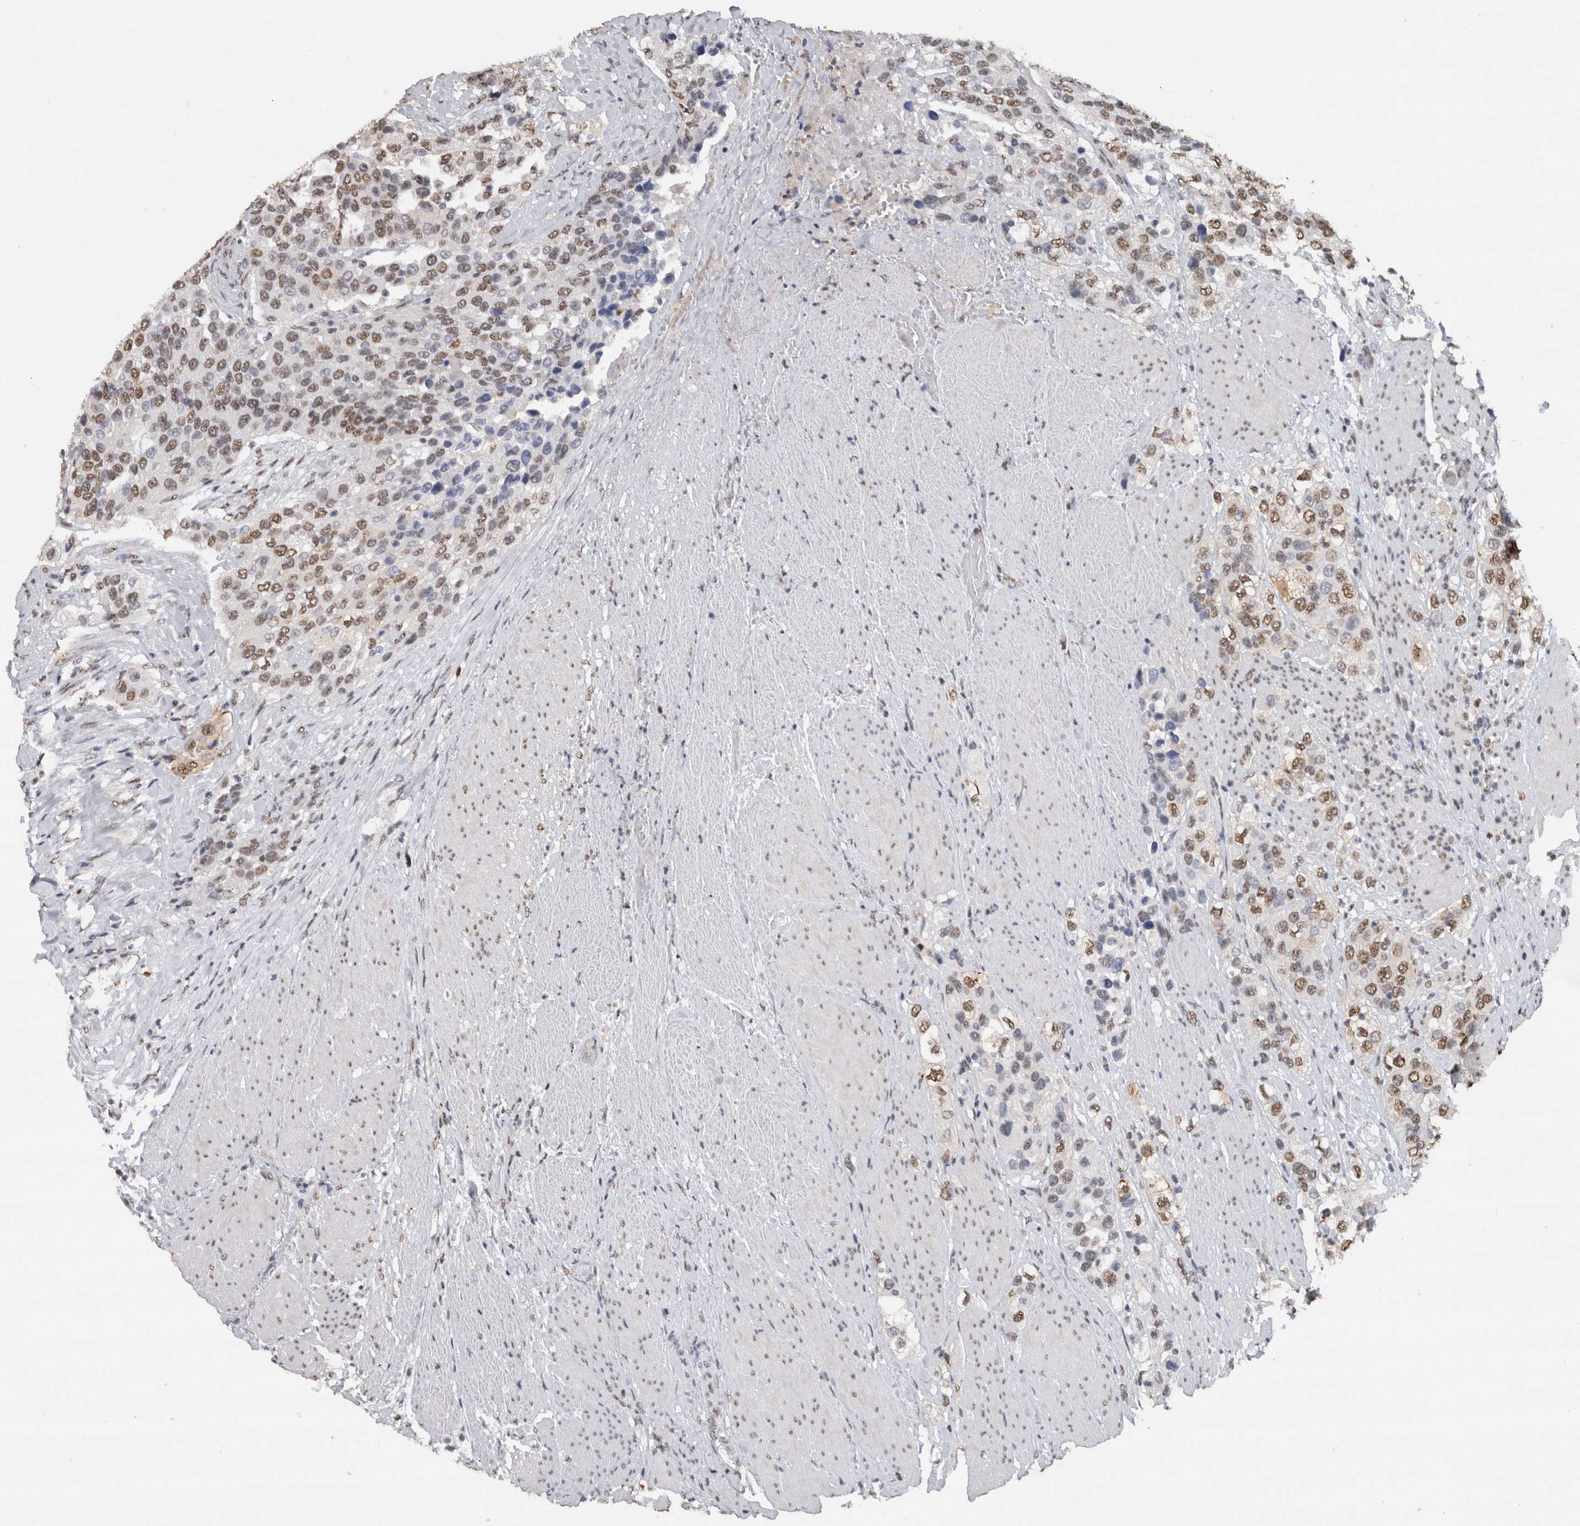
{"staining": {"intensity": "weak", "quantity": ">75%", "location": "nuclear"}, "tissue": "urothelial cancer", "cell_type": "Tumor cells", "image_type": "cancer", "snomed": [{"axis": "morphology", "description": "Urothelial carcinoma, High grade"}, {"axis": "topography", "description": "Urinary bladder"}], "caption": "High-power microscopy captured an immunohistochemistry photomicrograph of urothelial cancer, revealing weak nuclear expression in approximately >75% of tumor cells.", "gene": "RPS6KA2", "patient": {"sex": "female", "age": 80}}